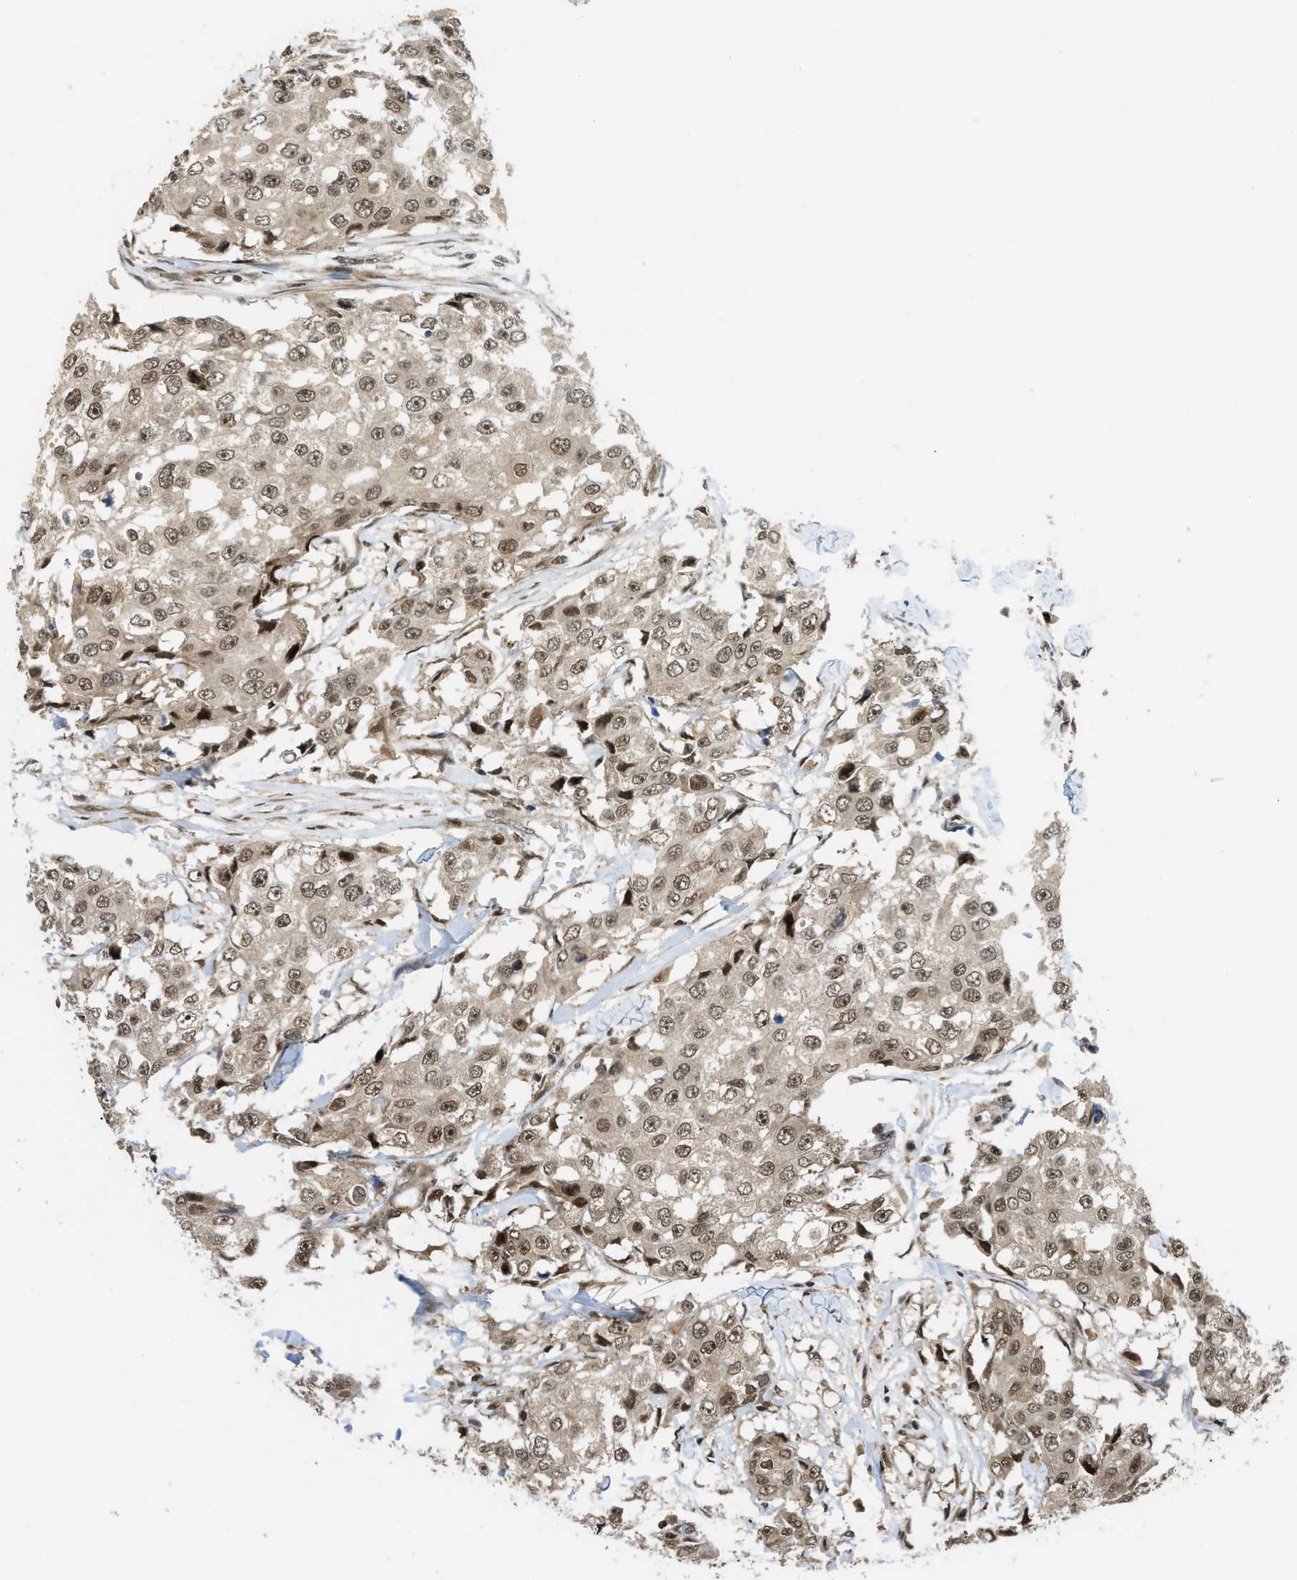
{"staining": {"intensity": "weak", "quantity": ">75%", "location": "cytoplasmic/membranous,nuclear"}, "tissue": "breast cancer", "cell_type": "Tumor cells", "image_type": "cancer", "snomed": [{"axis": "morphology", "description": "Duct carcinoma"}, {"axis": "topography", "description": "Breast"}], "caption": "The histopathology image exhibits immunohistochemical staining of intraductal carcinoma (breast). There is weak cytoplasmic/membranous and nuclear expression is seen in about >75% of tumor cells. (DAB (3,3'-diaminobenzidine) IHC with brightfield microscopy, high magnification).", "gene": "TACC1", "patient": {"sex": "female", "age": 27}}